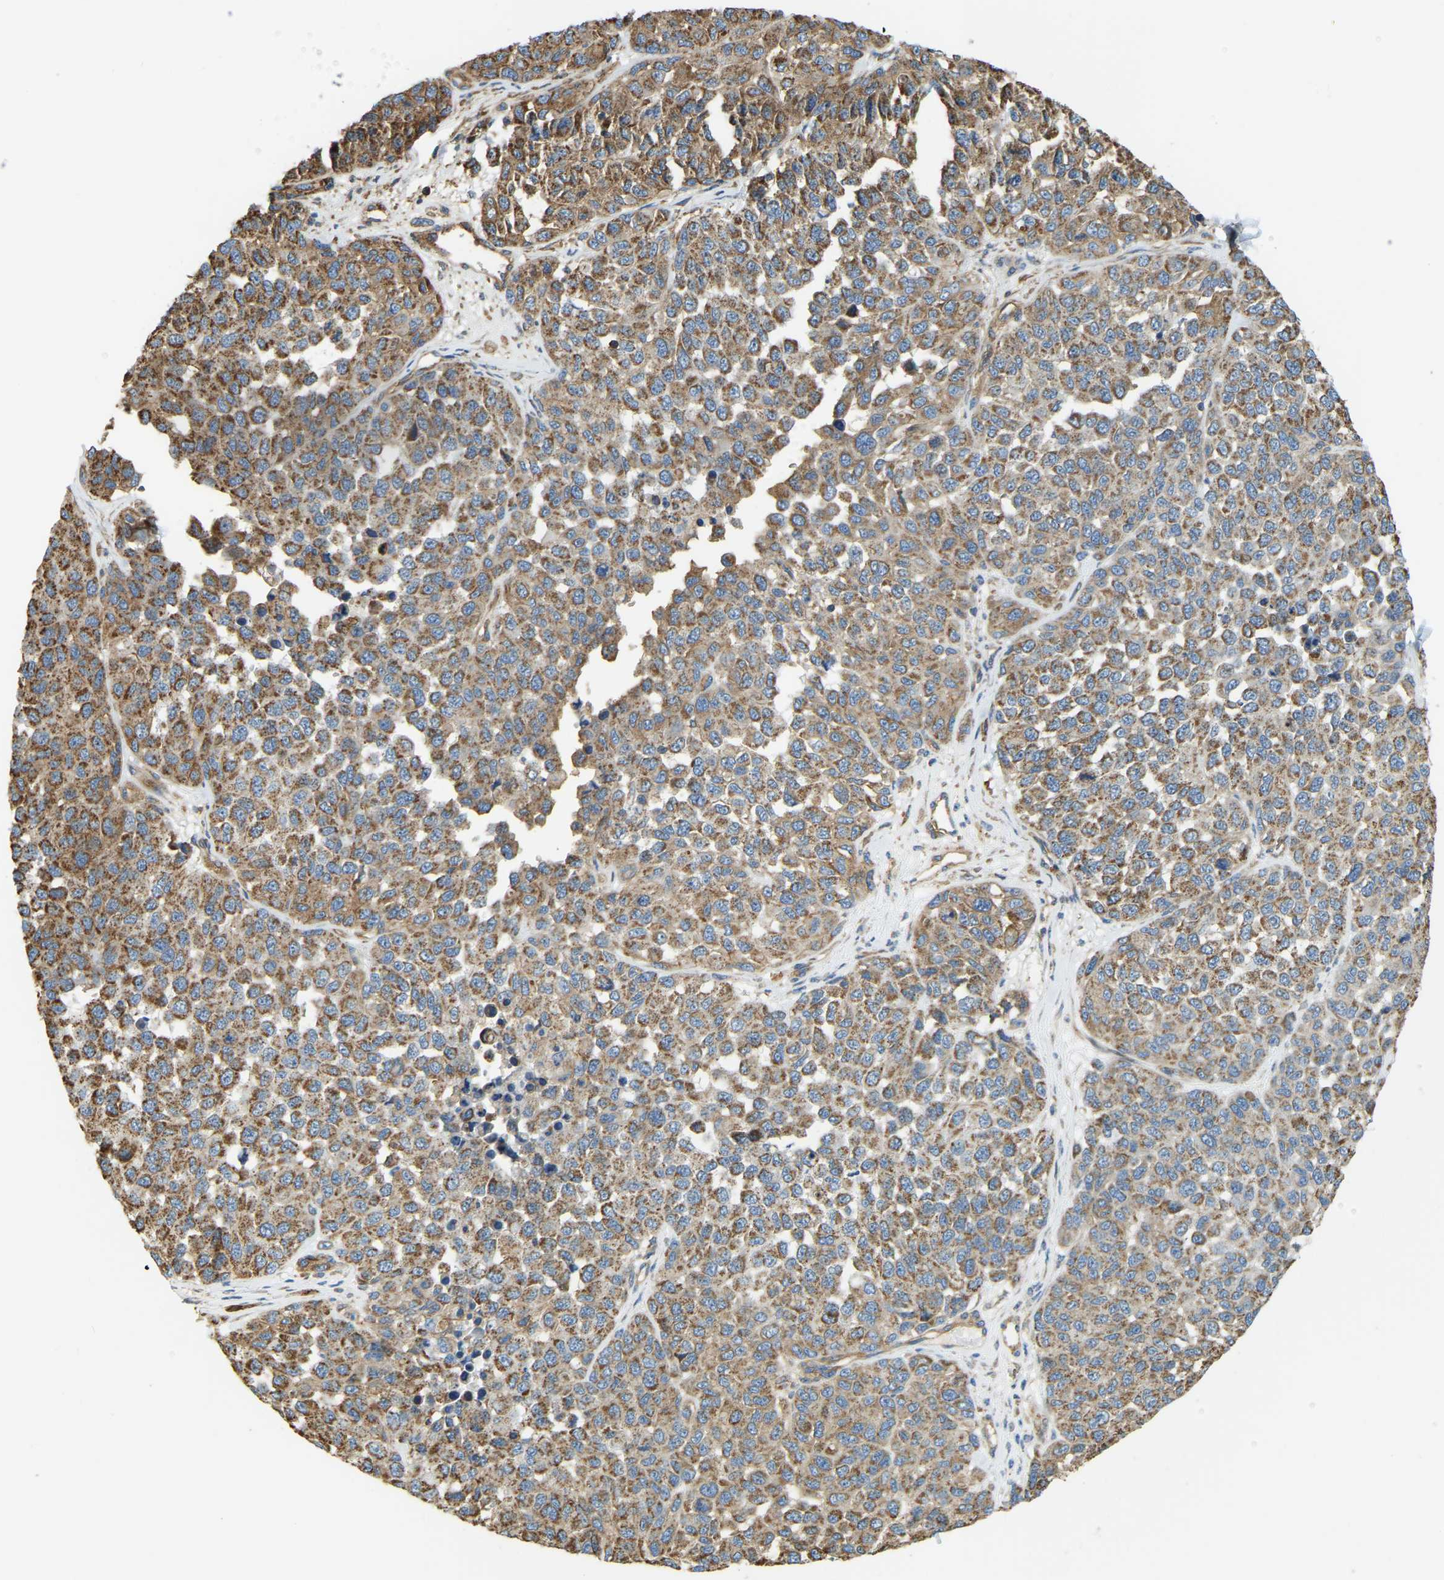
{"staining": {"intensity": "moderate", "quantity": ">75%", "location": "cytoplasmic/membranous"}, "tissue": "melanoma", "cell_type": "Tumor cells", "image_type": "cancer", "snomed": [{"axis": "morphology", "description": "Malignant melanoma, NOS"}, {"axis": "topography", "description": "Skin"}], "caption": "Protein staining by IHC exhibits moderate cytoplasmic/membranous expression in about >75% of tumor cells in malignant melanoma.", "gene": "AHNAK", "patient": {"sex": "male", "age": 62}}